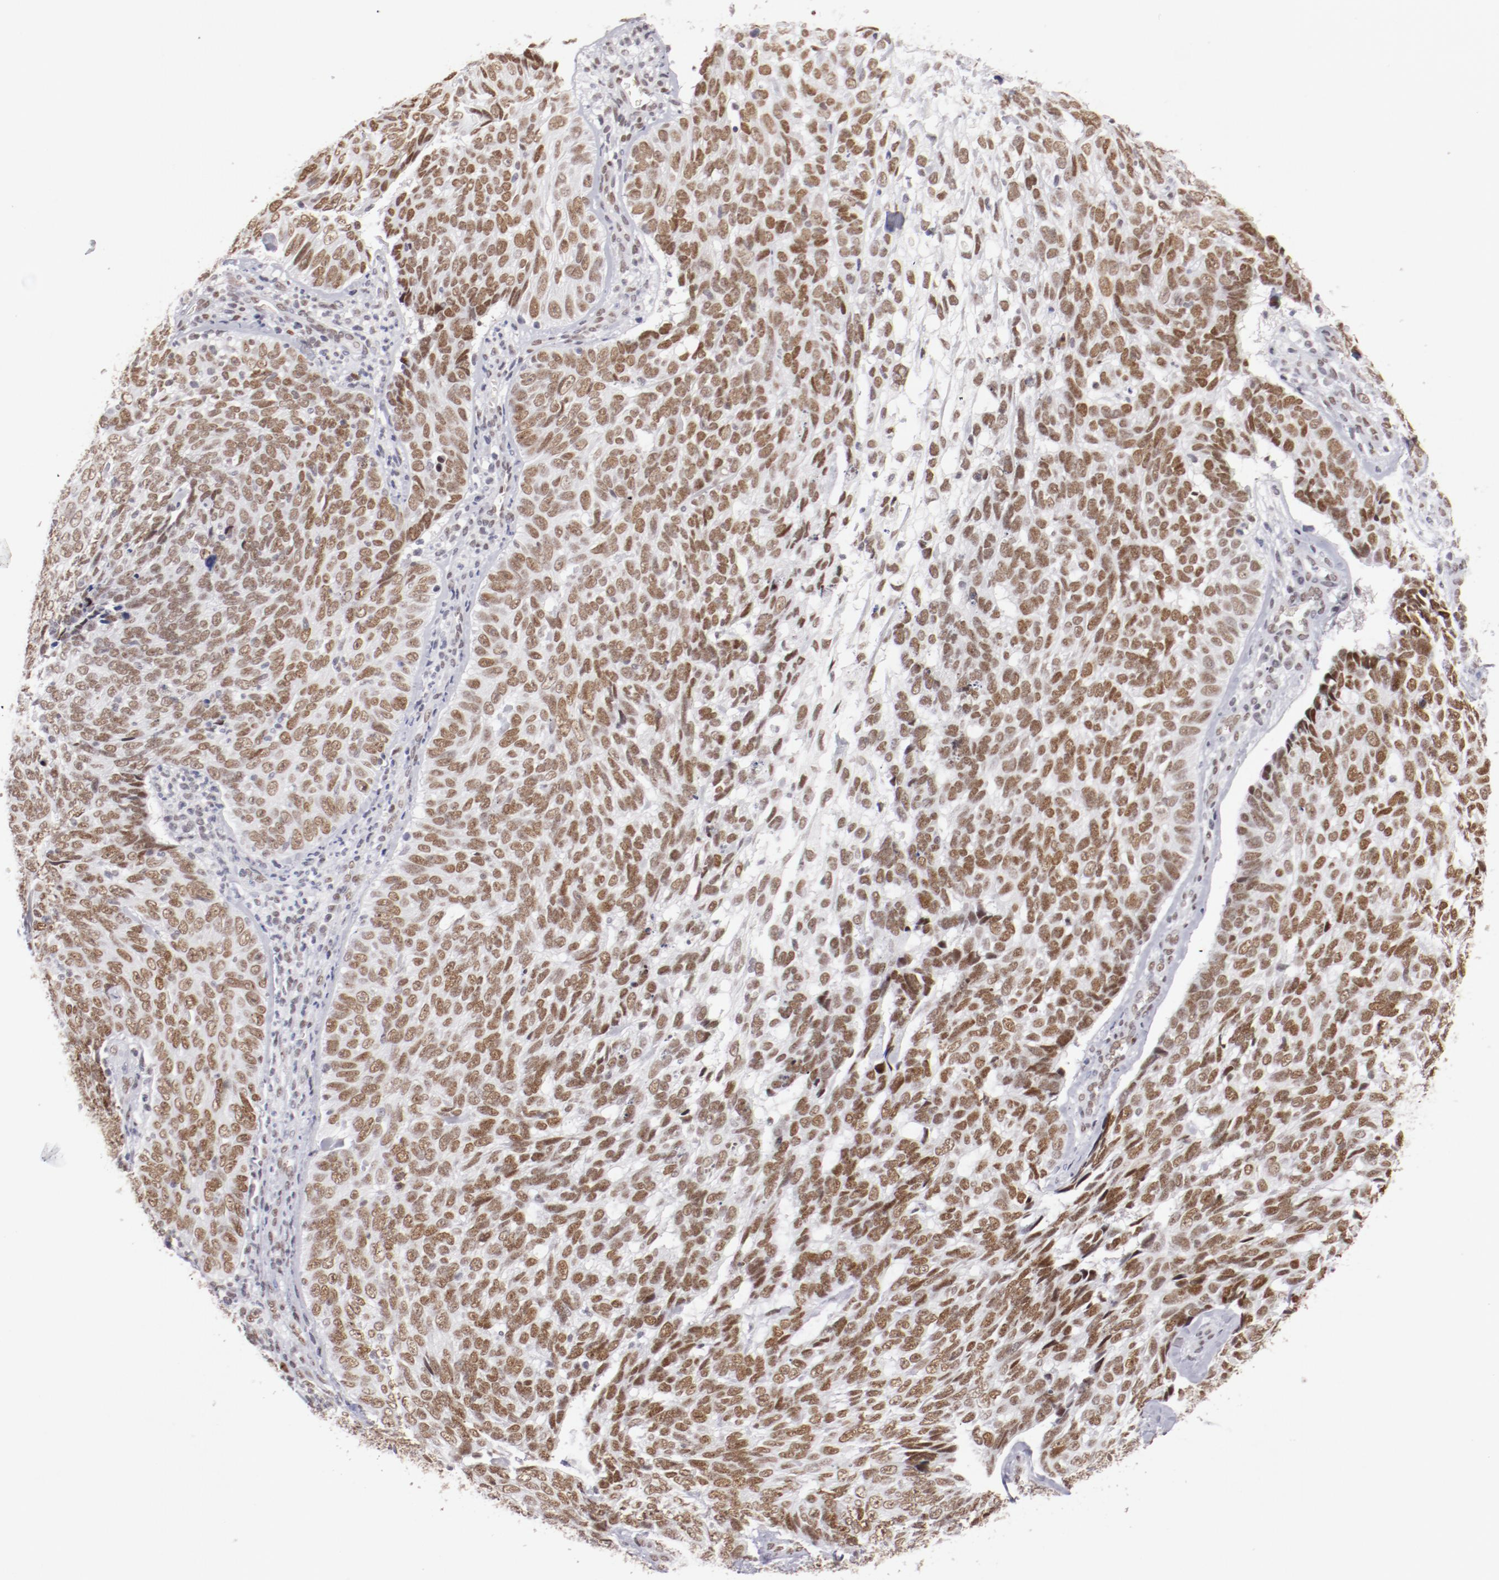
{"staining": {"intensity": "moderate", "quantity": ">75%", "location": "nuclear"}, "tissue": "skin cancer", "cell_type": "Tumor cells", "image_type": "cancer", "snomed": [{"axis": "morphology", "description": "Basal cell carcinoma"}, {"axis": "topography", "description": "Skin"}], "caption": "The image displays staining of skin cancer, revealing moderate nuclear protein staining (brown color) within tumor cells. Immunohistochemistry (ihc) stains the protein in brown and the nuclei are stained blue.", "gene": "TFAP4", "patient": {"sex": "male", "age": 72}}